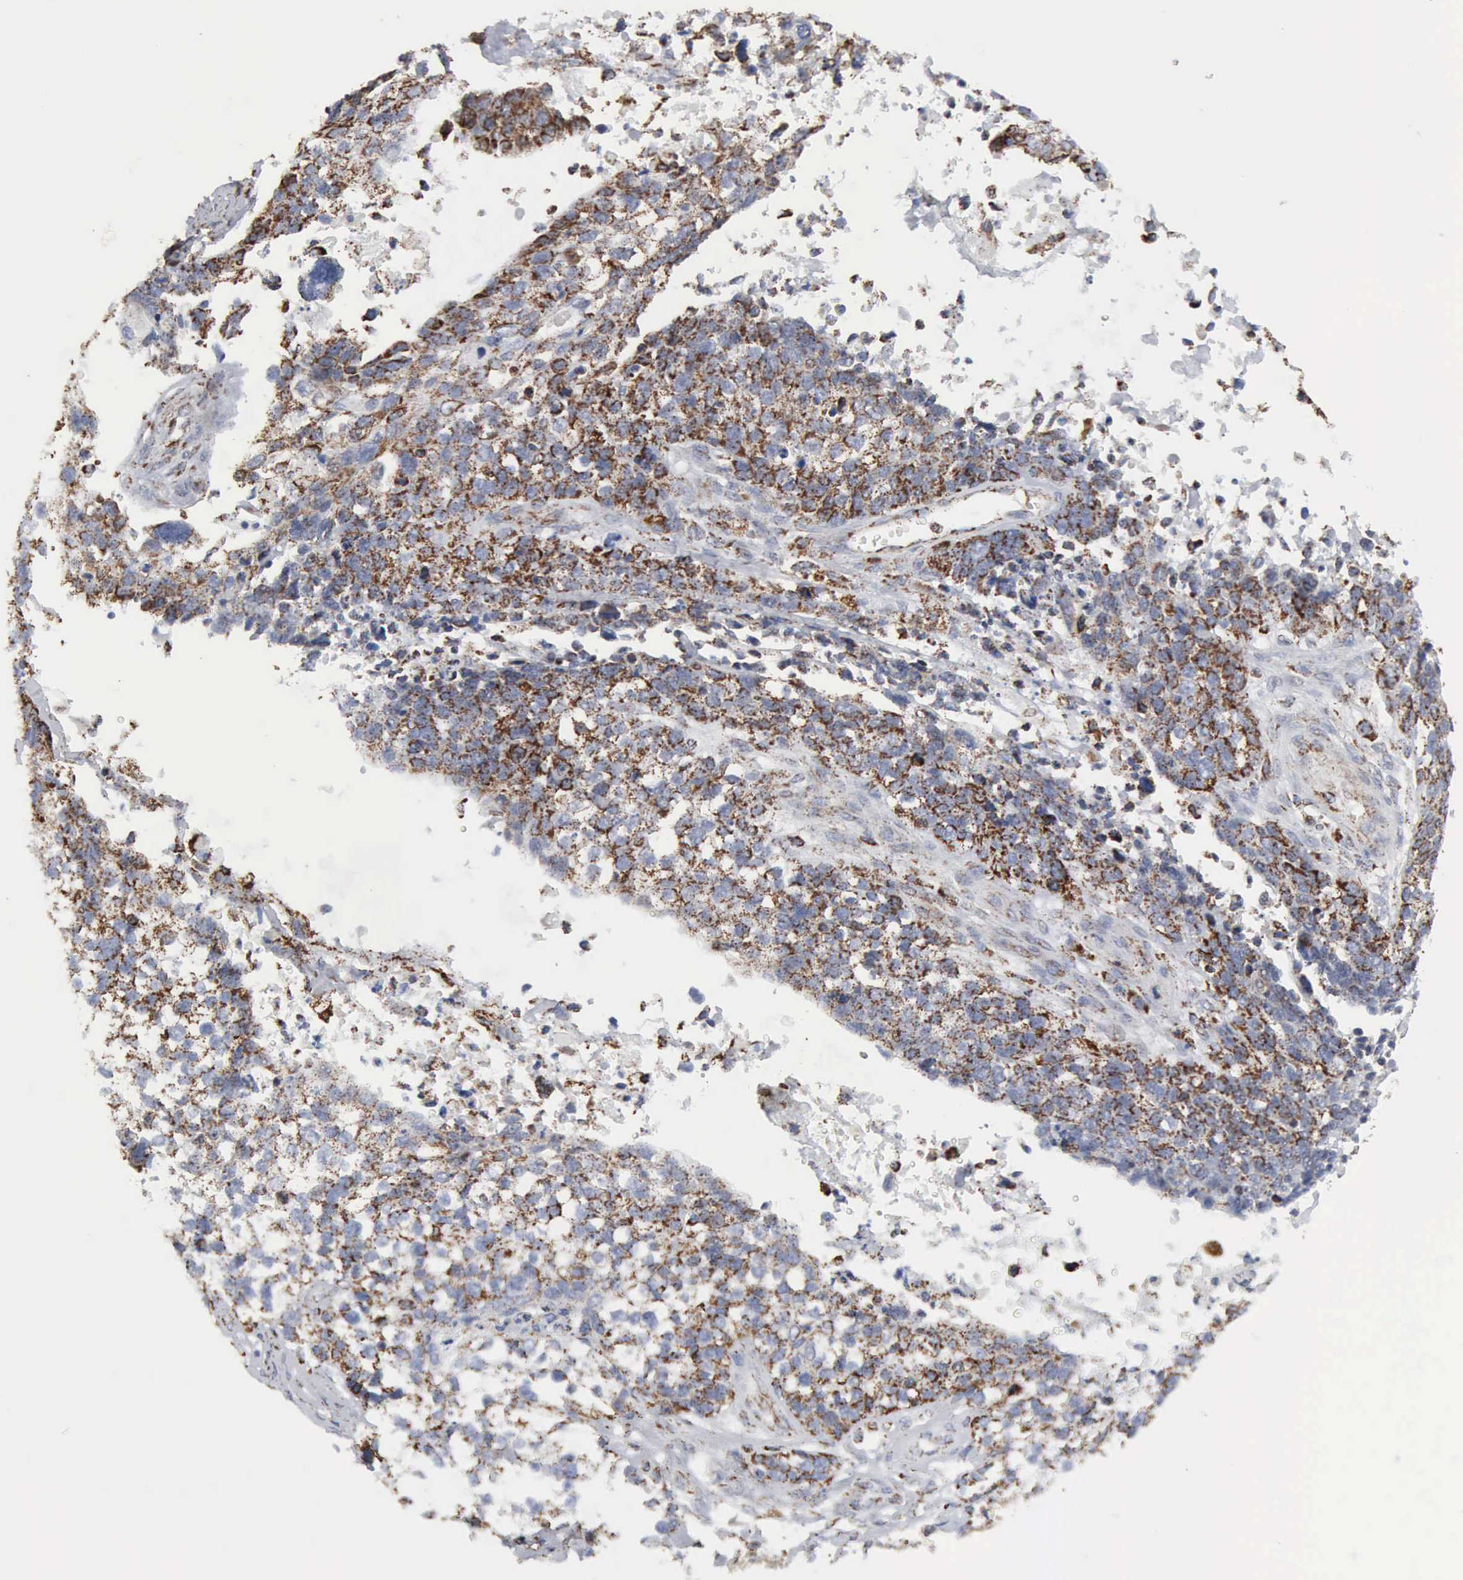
{"staining": {"intensity": "moderate", "quantity": ">75%", "location": "cytoplasmic/membranous"}, "tissue": "lung cancer", "cell_type": "Tumor cells", "image_type": "cancer", "snomed": [{"axis": "morphology", "description": "Squamous cell carcinoma, NOS"}, {"axis": "topography", "description": "Lymph node"}, {"axis": "topography", "description": "Lung"}], "caption": "A medium amount of moderate cytoplasmic/membranous positivity is present in about >75% of tumor cells in lung squamous cell carcinoma tissue. The protein is stained brown, and the nuclei are stained in blue (DAB (3,3'-diaminobenzidine) IHC with brightfield microscopy, high magnification).", "gene": "ACO2", "patient": {"sex": "male", "age": 74}}